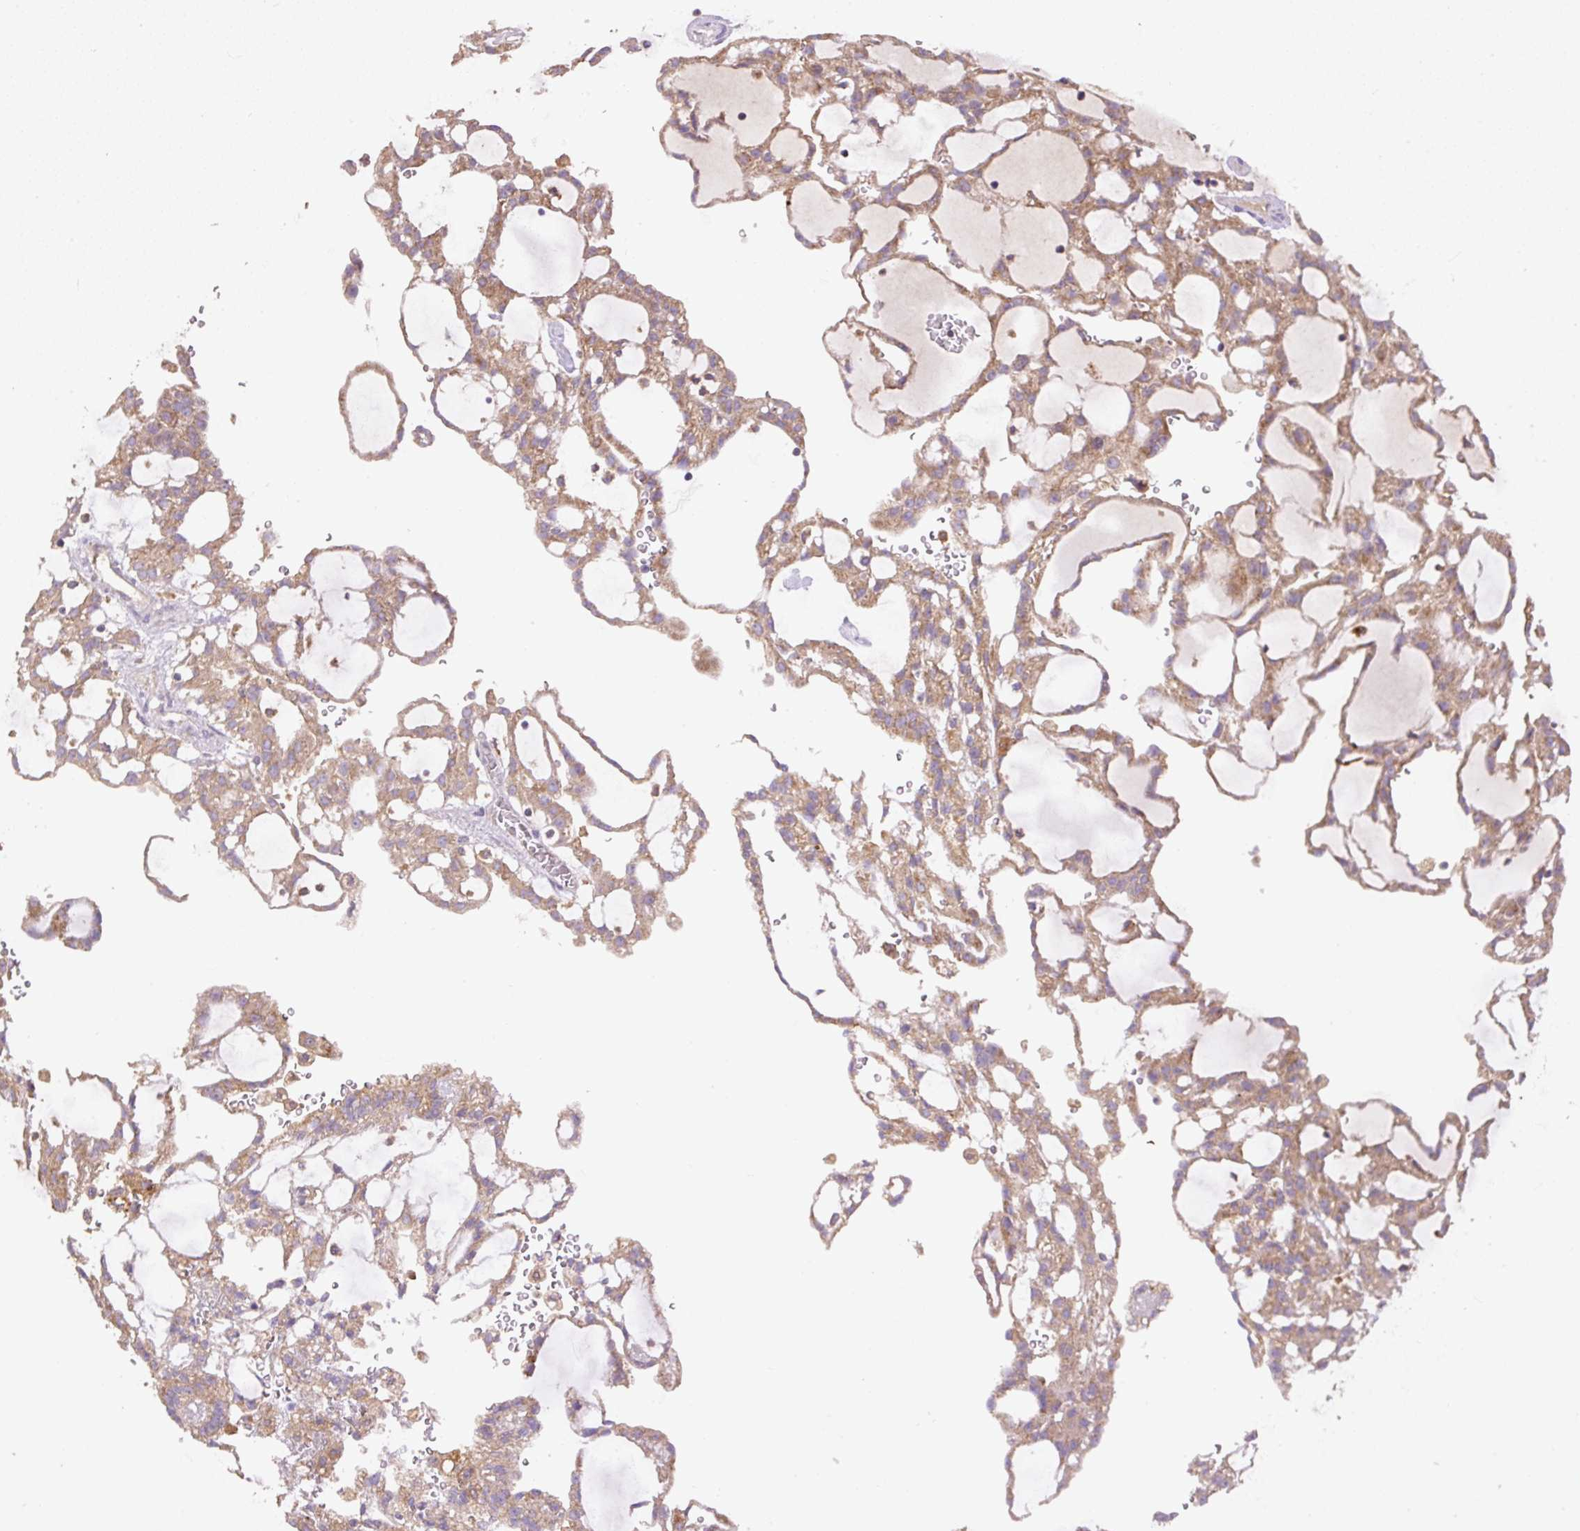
{"staining": {"intensity": "moderate", "quantity": ">75%", "location": "cytoplasmic/membranous"}, "tissue": "renal cancer", "cell_type": "Tumor cells", "image_type": "cancer", "snomed": [{"axis": "morphology", "description": "Adenocarcinoma, NOS"}, {"axis": "topography", "description": "Kidney"}], "caption": "Renal cancer (adenocarcinoma) stained with DAB immunohistochemistry reveals medium levels of moderate cytoplasmic/membranous positivity in approximately >75% of tumor cells.", "gene": "DAPK1", "patient": {"sex": "male", "age": 63}}